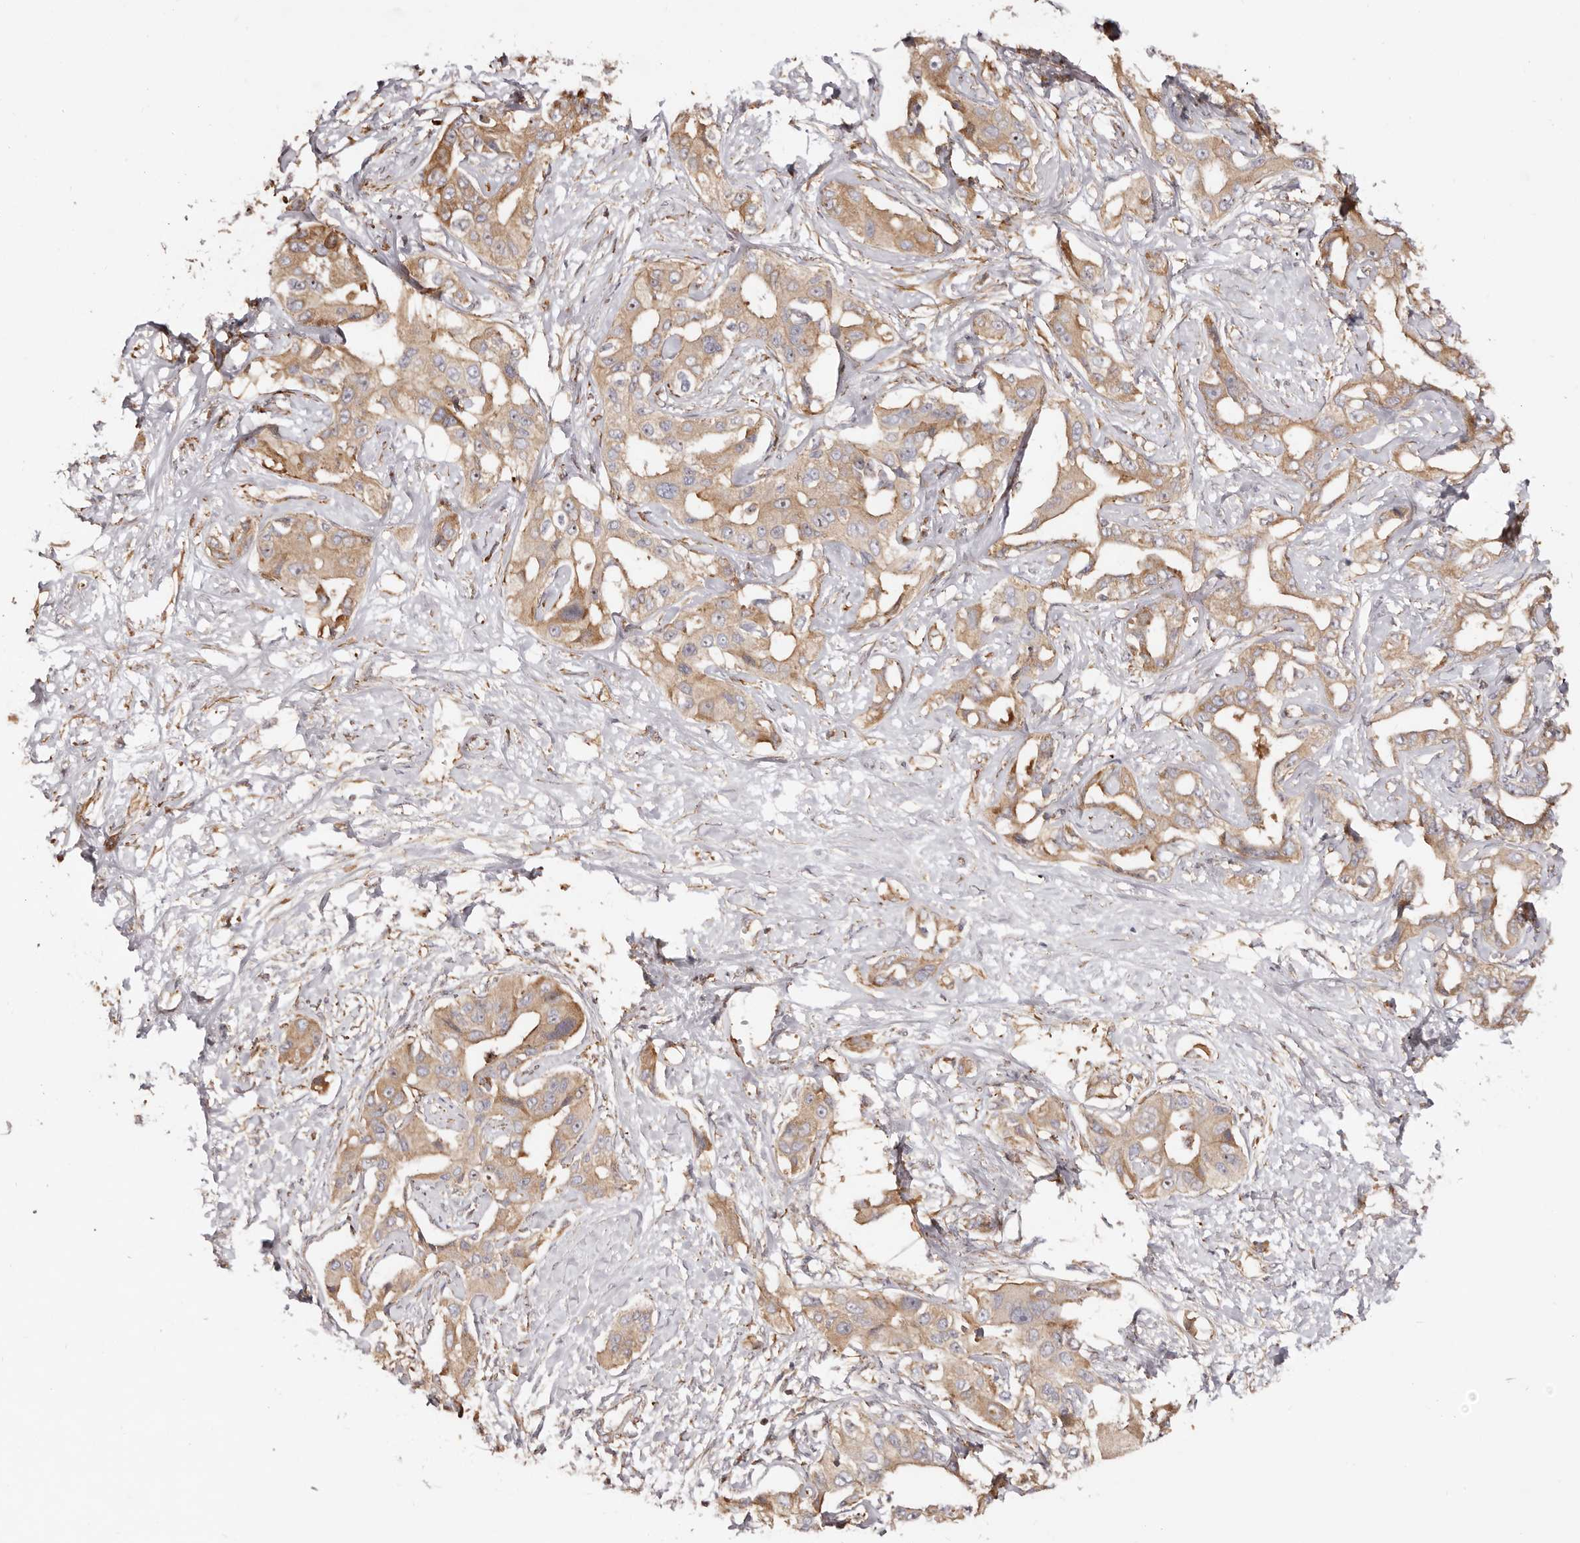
{"staining": {"intensity": "moderate", "quantity": ">75%", "location": "cytoplasmic/membranous,nuclear"}, "tissue": "liver cancer", "cell_type": "Tumor cells", "image_type": "cancer", "snomed": [{"axis": "morphology", "description": "Cholangiocarcinoma"}, {"axis": "topography", "description": "Liver"}], "caption": "The micrograph displays immunohistochemical staining of liver cholangiocarcinoma. There is moderate cytoplasmic/membranous and nuclear expression is present in about >75% of tumor cells. Immunohistochemistry (ihc) stains the protein of interest in brown and the nuclei are stained blue.", "gene": "RPS6", "patient": {"sex": "male", "age": 59}}